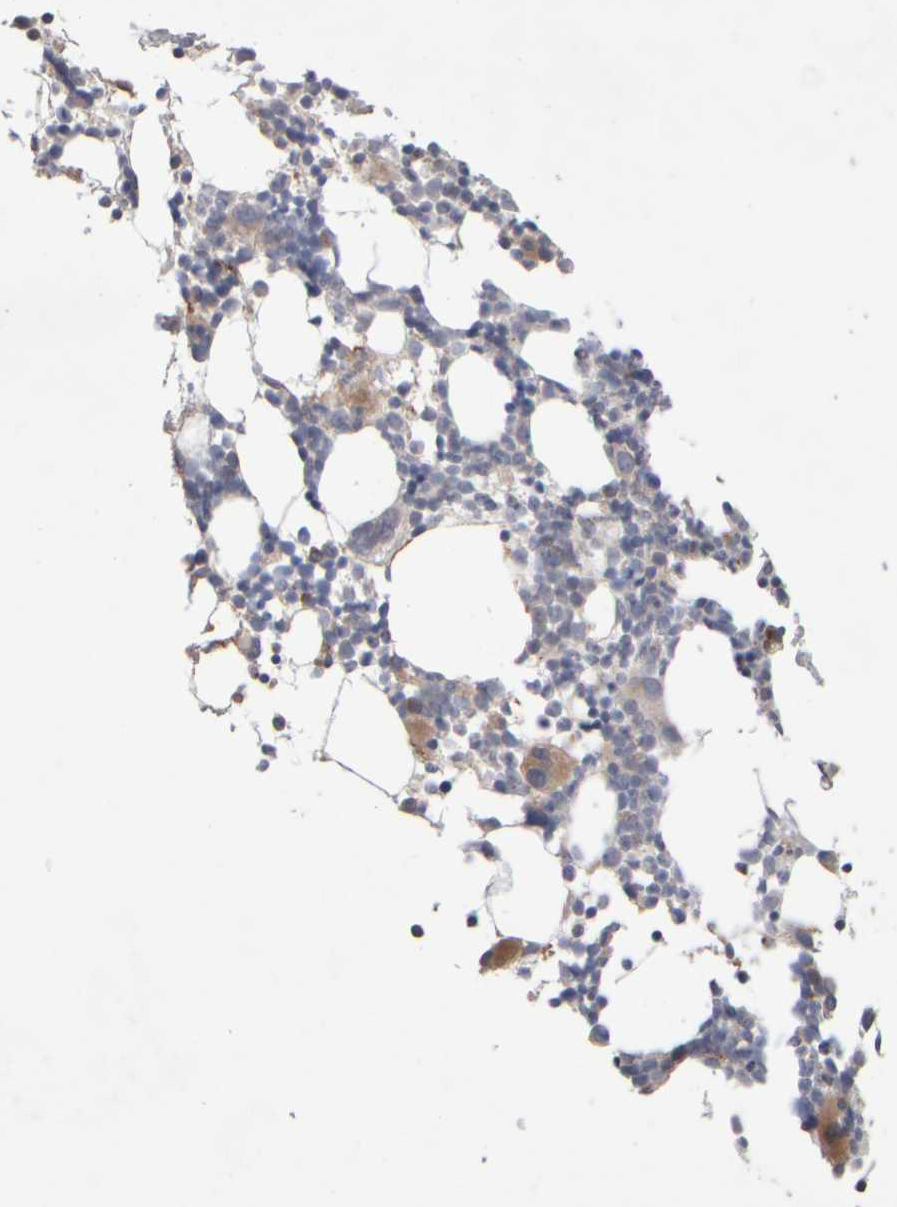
{"staining": {"intensity": "moderate", "quantity": "<25%", "location": "cytoplasmic/membranous"}, "tissue": "bone marrow", "cell_type": "Hematopoietic cells", "image_type": "normal", "snomed": [{"axis": "morphology", "description": "Normal tissue, NOS"}, {"axis": "morphology", "description": "Inflammation, NOS"}, {"axis": "topography", "description": "Bone marrow"}], "caption": "A micrograph of human bone marrow stained for a protein exhibits moderate cytoplasmic/membranous brown staining in hematopoietic cells.", "gene": "CHADL", "patient": {"sex": "male", "age": 78}}